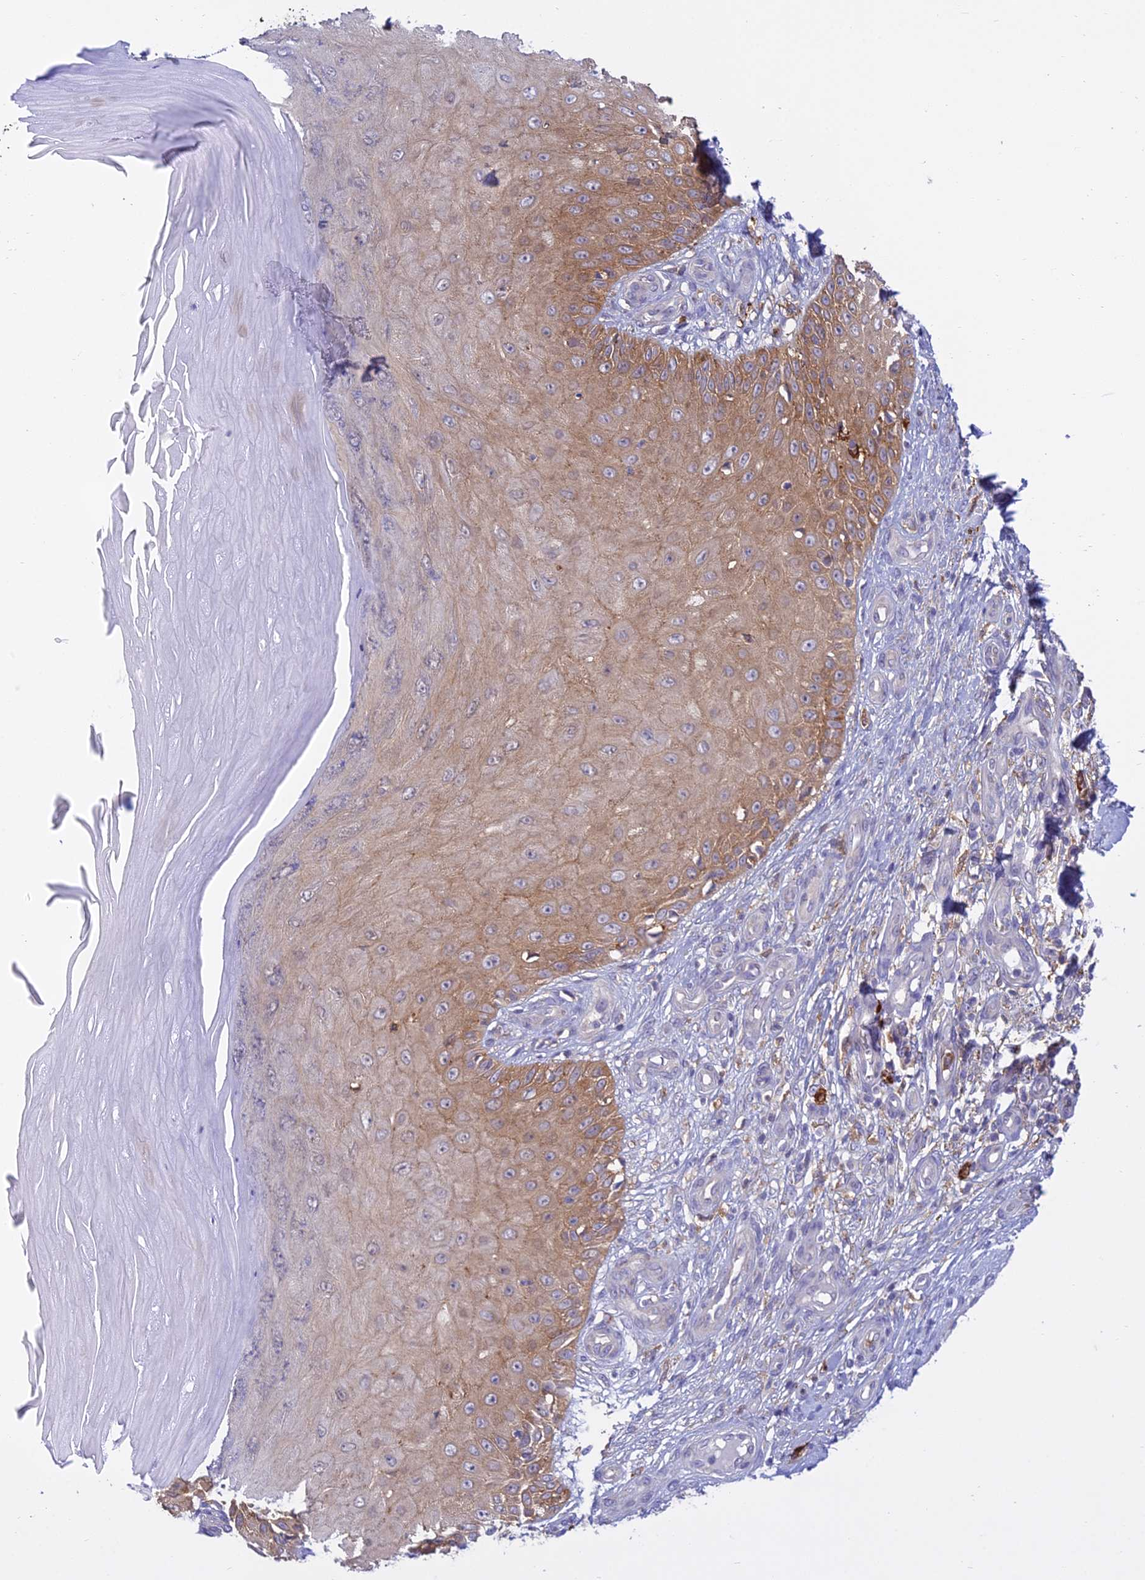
{"staining": {"intensity": "weak", "quantity": "25%-75%", "location": "cytoplasmic/membranous"}, "tissue": "skin cancer", "cell_type": "Tumor cells", "image_type": "cancer", "snomed": [{"axis": "morphology", "description": "Basal cell carcinoma"}, {"axis": "topography", "description": "Skin"}], "caption": "IHC (DAB (3,3'-diaminobenzidine)) staining of human skin cancer (basal cell carcinoma) exhibits weak cytoplasmic/membranous protein staining in about 25%-75% of tumor cells. The staining was performed using DAB, with brown indicating positive protein expression. Nuclei are stained blue with hematoxylin.", "gene": "UBE2G1", "patient": {"sex": "male", "age": 88}}